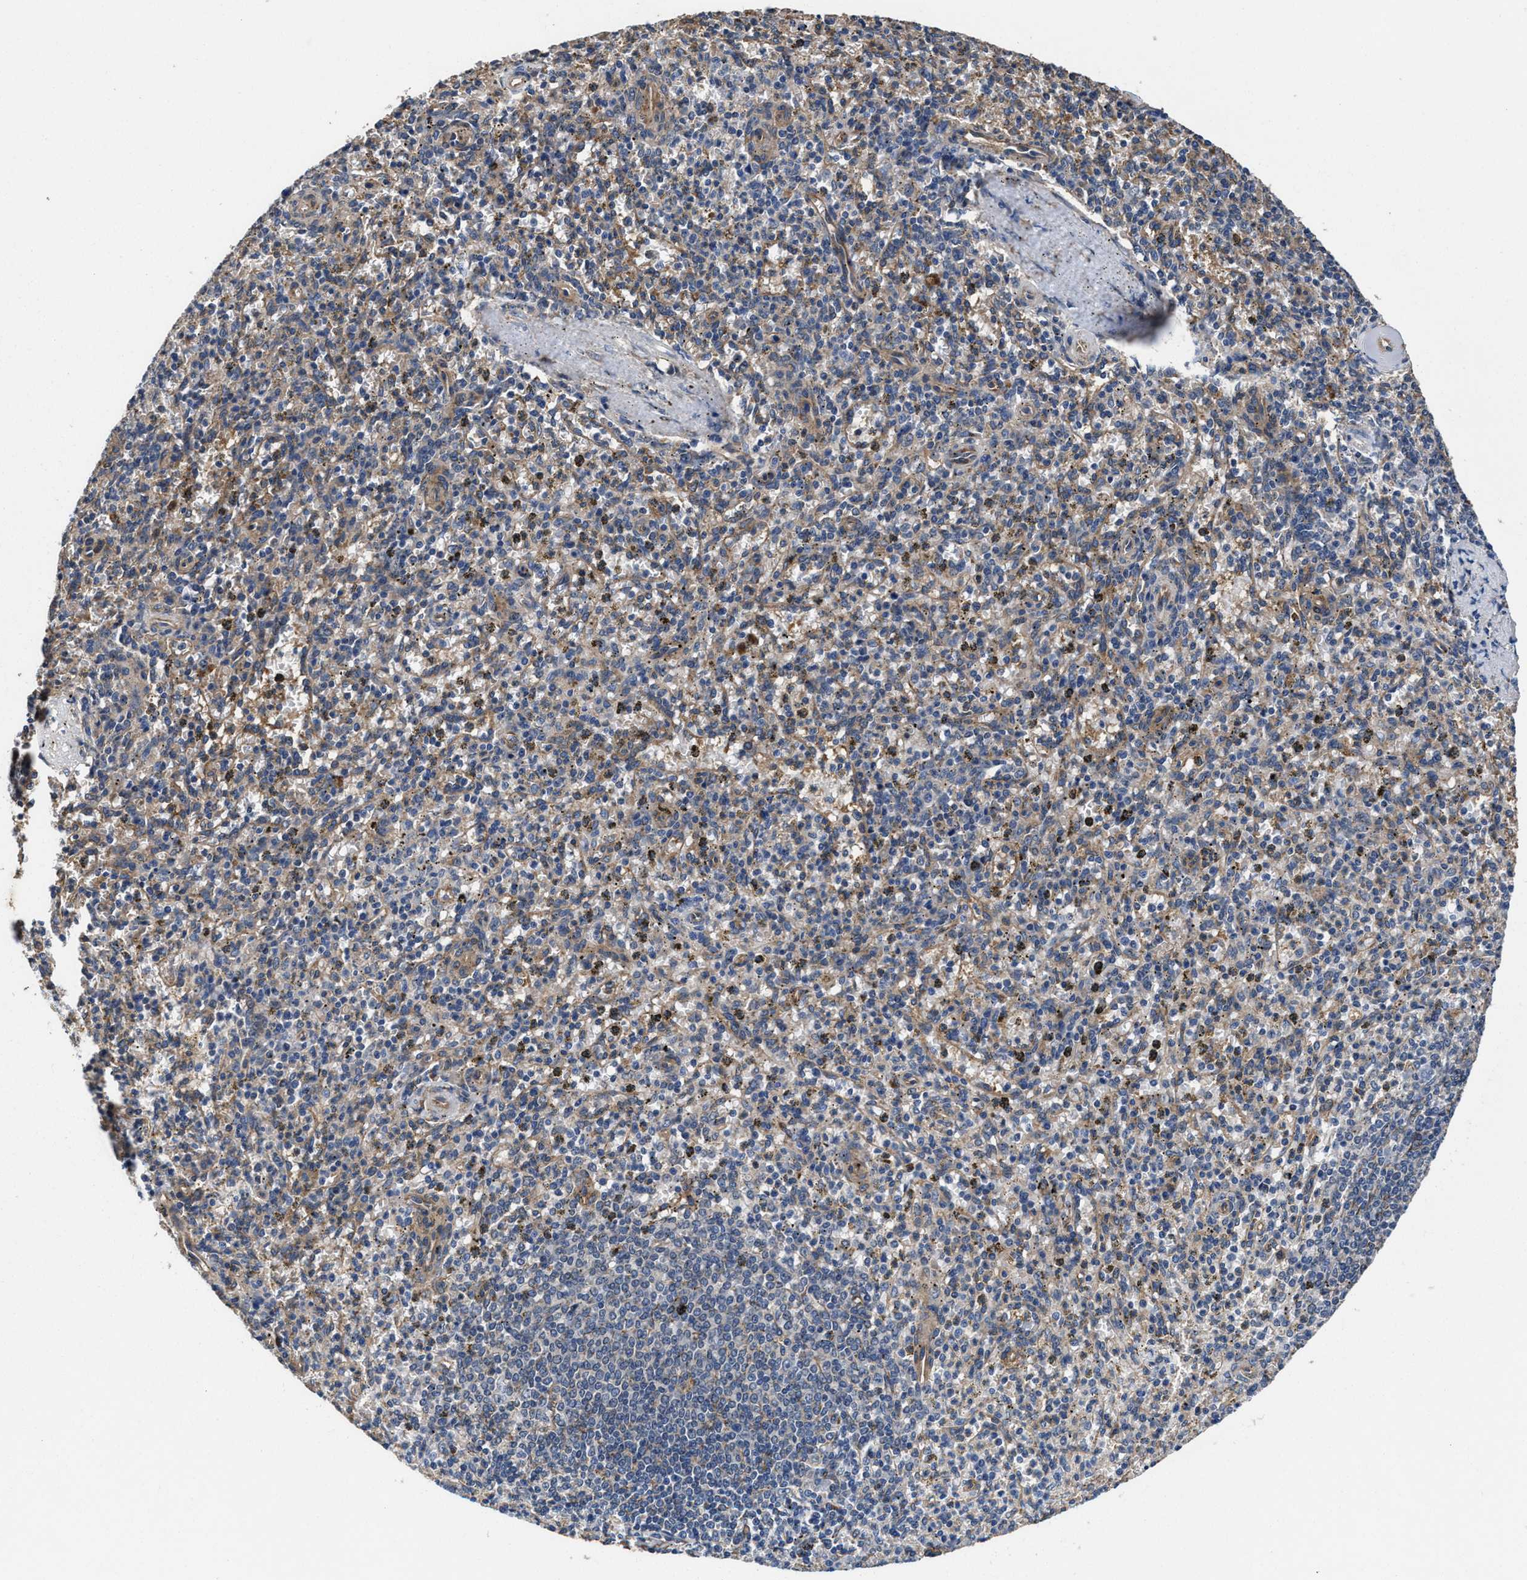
{"staining": {"intensity": "weak", "quantity": "<25%", "location": "cytoplasmic/membranous"}, "tissue": "spleen", "cell_type": "Cells in red pulp", "image_type": "normal", "snomed": [{"axis": "morphology", "description": "Normal tissue, NOS"}, {"axis": "topography", "description": "Spleen"}], "caption": "Protein analysis of unremarkable spleen displays no significant positivity in cells in red pulp. (DAB immunohistochemistry (IHC) visualized using brightfield microscopy, high magnification).", "gene": "IDNK", "patient": {"sex": "male", "age": 72}}